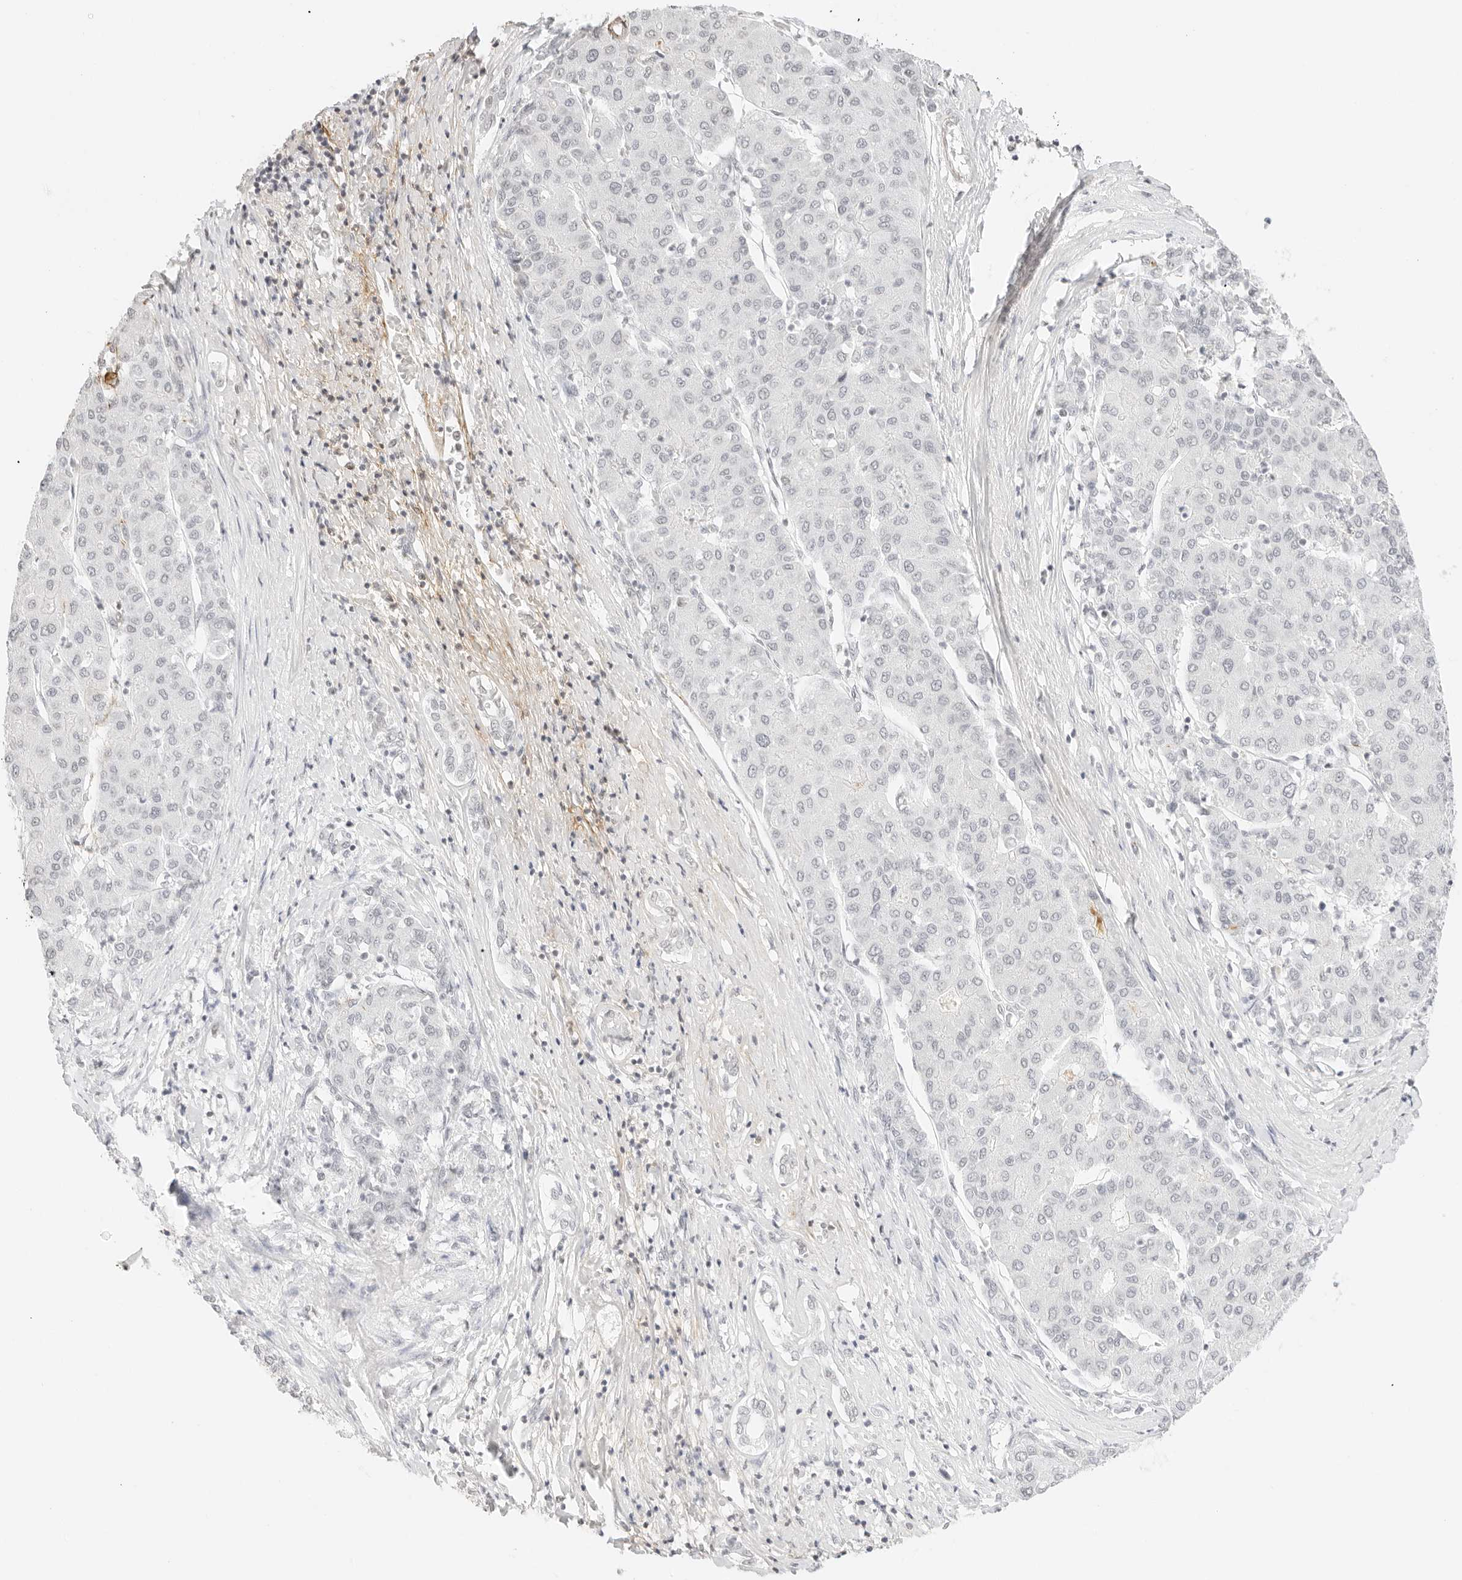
{"staining": {"intensity": "negative", "quantity": "none", "location": "none"}, "tissue": "liver cancer", "cell_type": "Tumor cells", "image_type": "cancer", "snomed": [{"axis": "morphology", "description": "Carcinoma, Hepatocellular, NOS"}, {"axis": "topography", "description": "Liver"}], "caption": "Human hepatocellular carcinoma (liver) stained for a protein using IHC shows no positivity in tumor cells.", "gene": "FBLN5", "patient": {"sex": "male", "age": 65}}